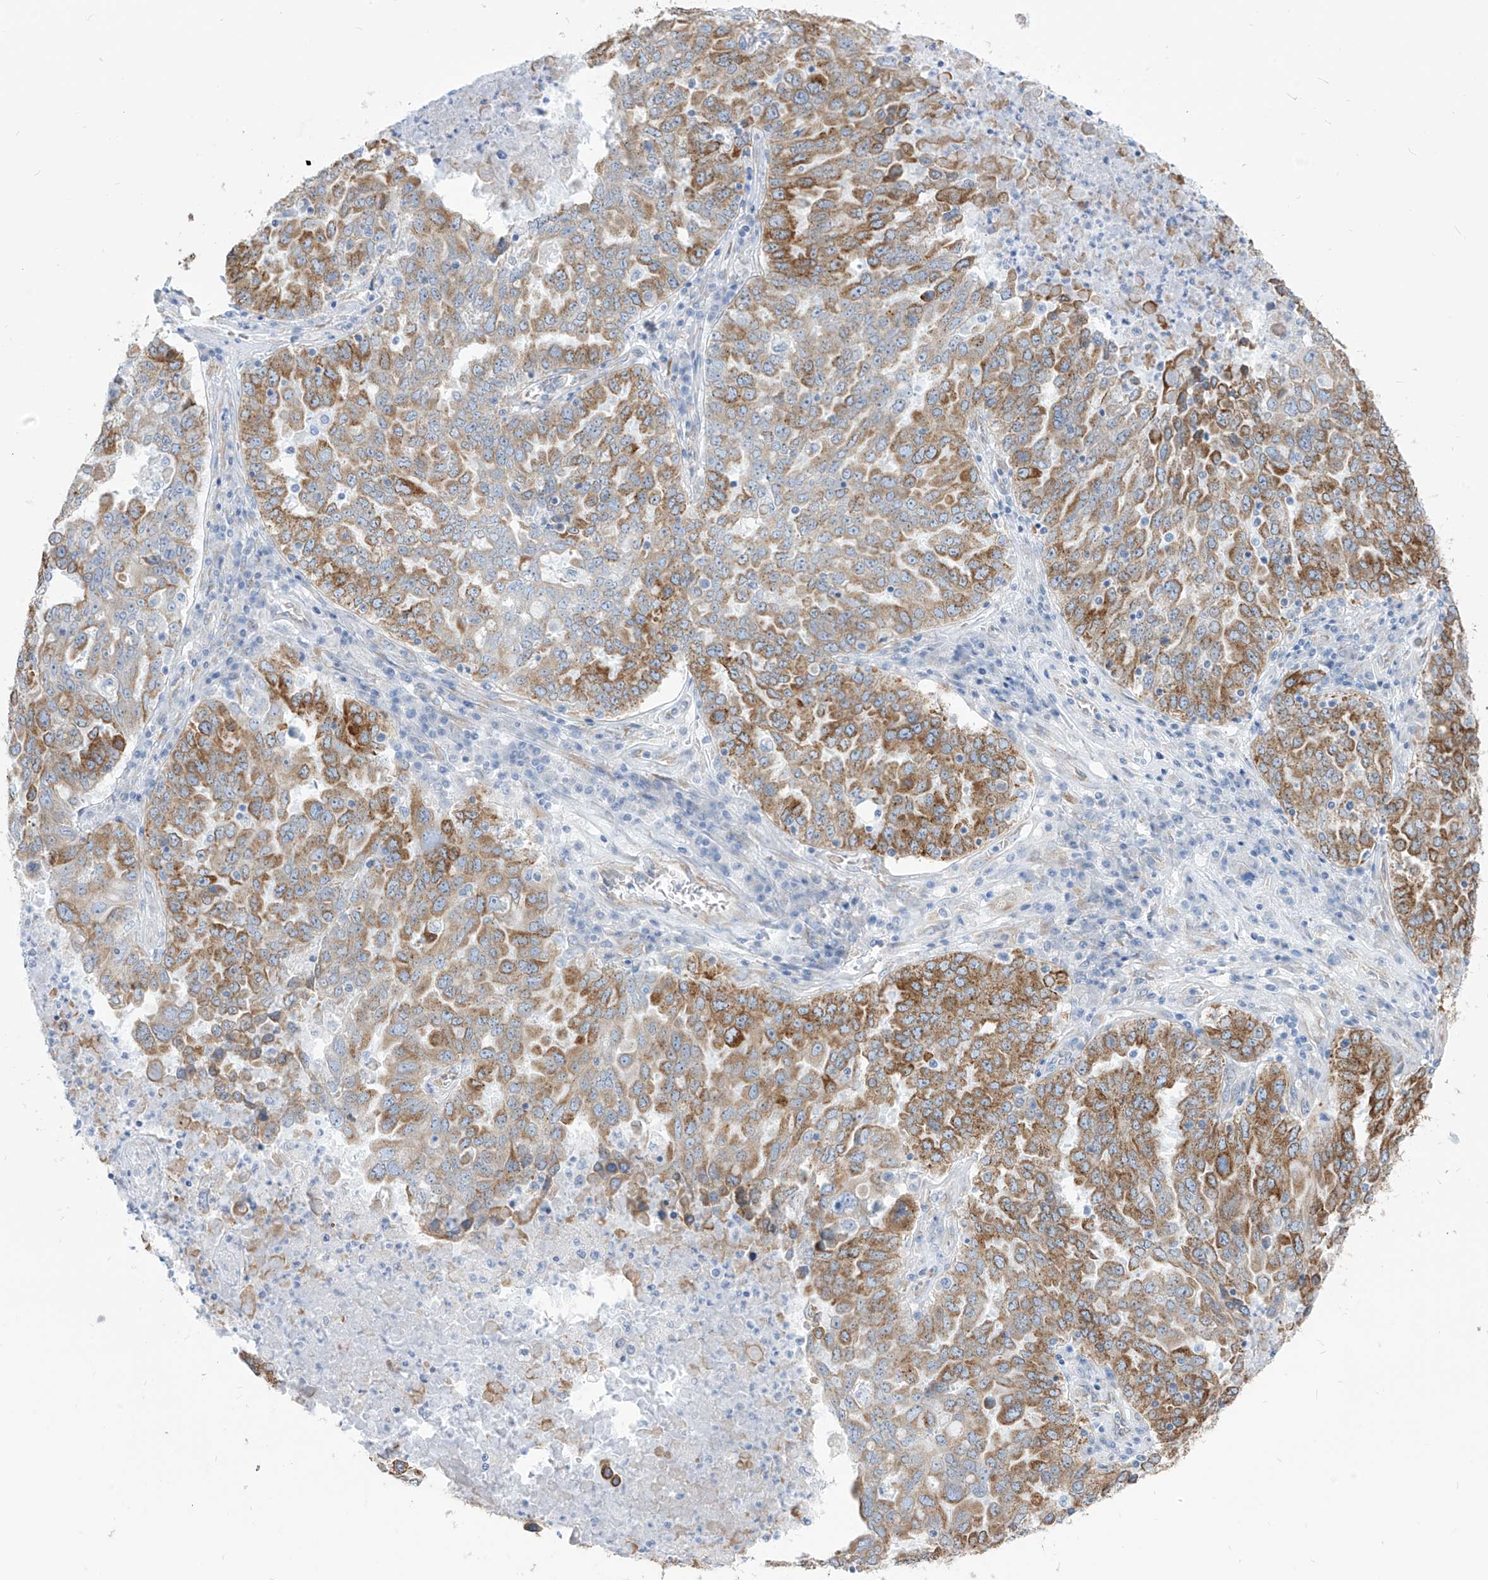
{"staining": {"intensity": "moderate", "quantity": ">75%", "location": "cytoplasmic/membranous"}, "tissue": "ovarian cancer", "cell_type": "Tumor cells", "image_type": "cancer", "snomed": [{"axis": "morphology", "description": "Carcinoma, endometroid"}, {"axis": "topography", "description": "Ovary"}], "caption": "Brown immunohistochemical staining in endometroid carcinoma (ovarian) displays moderate cytoplasmic/membranous staining in about >75% of tumor cells.", "gene": "RCN2", "patient": {"sex": "female", "age": 62}}